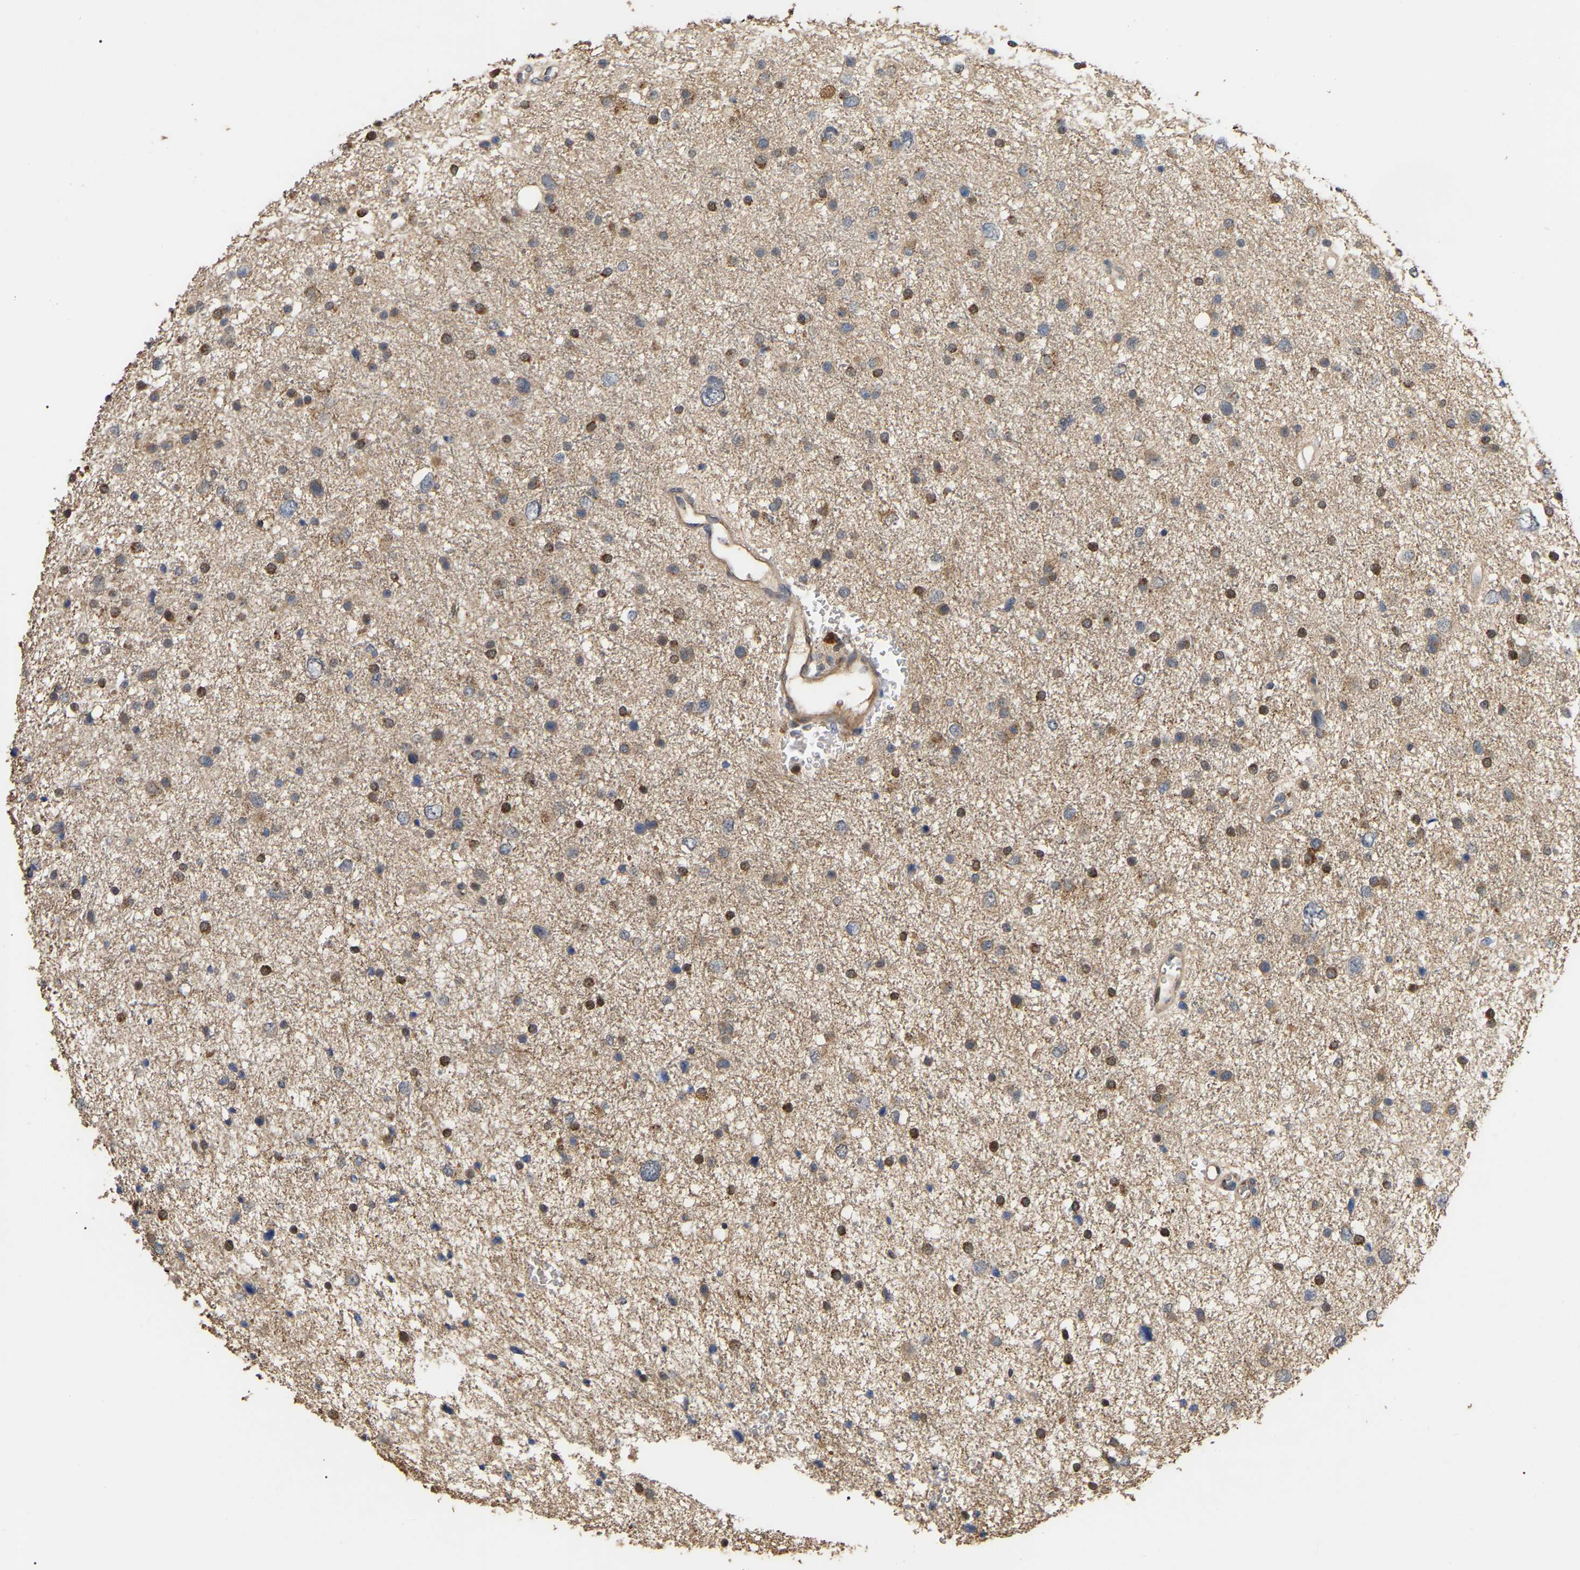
{"staining": {"intensity": "strong", "quantity": "25%-75%", "location": "cytoplasmic/membranous"}, "tissue": "glioma", "cell_type": "Tumor cells", "image_type": "cancer", "snomed": [{"axis": "morphology", "description": "Glioma, malignant, Low grade"}, {"axis": "topography", "description": "Brain"}], "caption": "A high amount of strong cytoplasmic/membranous staining is present in about 25%-75% of tumor cells in malignant glioma (low-grade) tissue. Nuclei are stained in blue.", "gene": "FAM219A", "patient": {"sex": "female", "age": 37}}